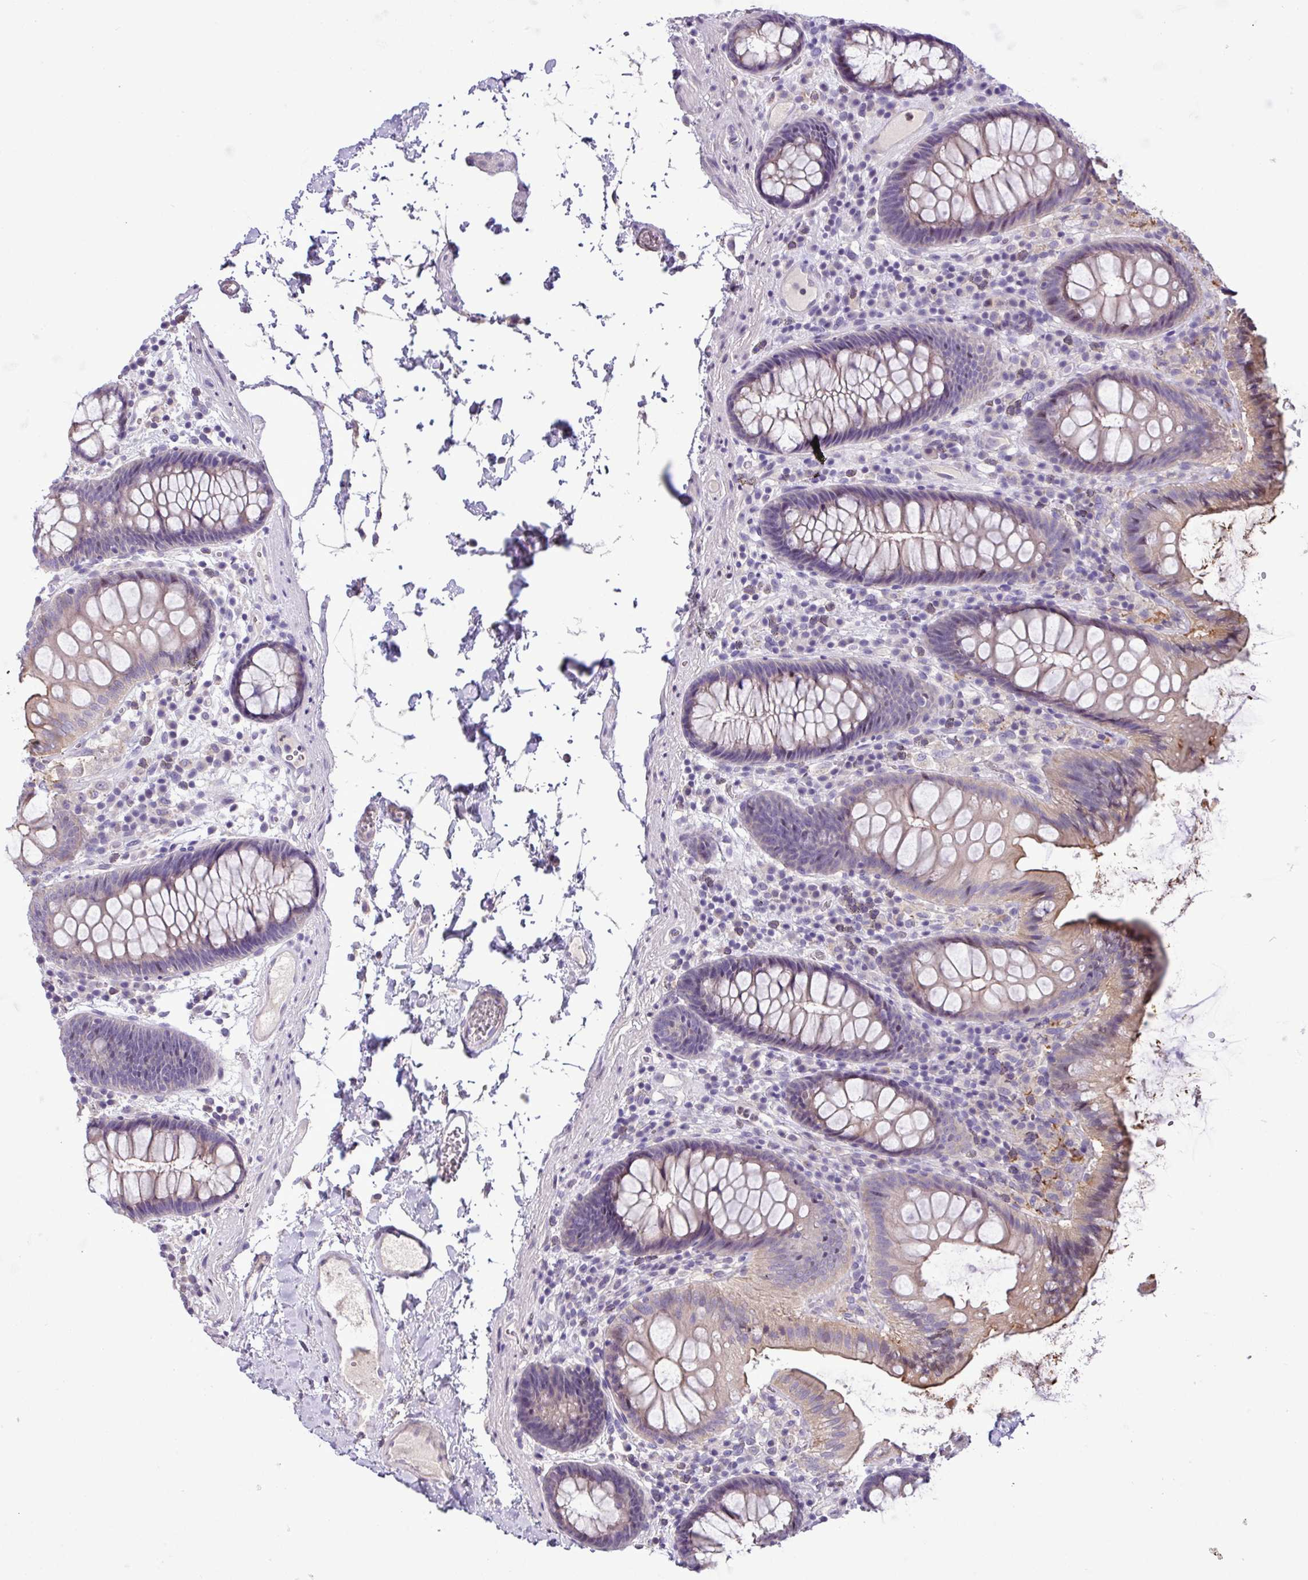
{"staining": {"intensity": "negative", "quantity": "none", "location": "none"}, "tissue": "colon", "cell_type": "Endothelial cells", "image_type": "normal", "snomed": [{"axis": "morphology", "description": "Normal tissue, NOS"}, {"axis": "topography", "description": "Colon"}], "caption": "DAB immunohistochemical staining of unremarkable human colon displays no significant staining in endothelial cells. The staining was performed using DAB (3,3'-diaminobenzidine) to visualize the protein expression in brown, while the nuclei were stained in blue with hematoxylin (Magnification: 20x).", "gene": "PNLDC1", "patient": {"sex": "male", "age": 84}}